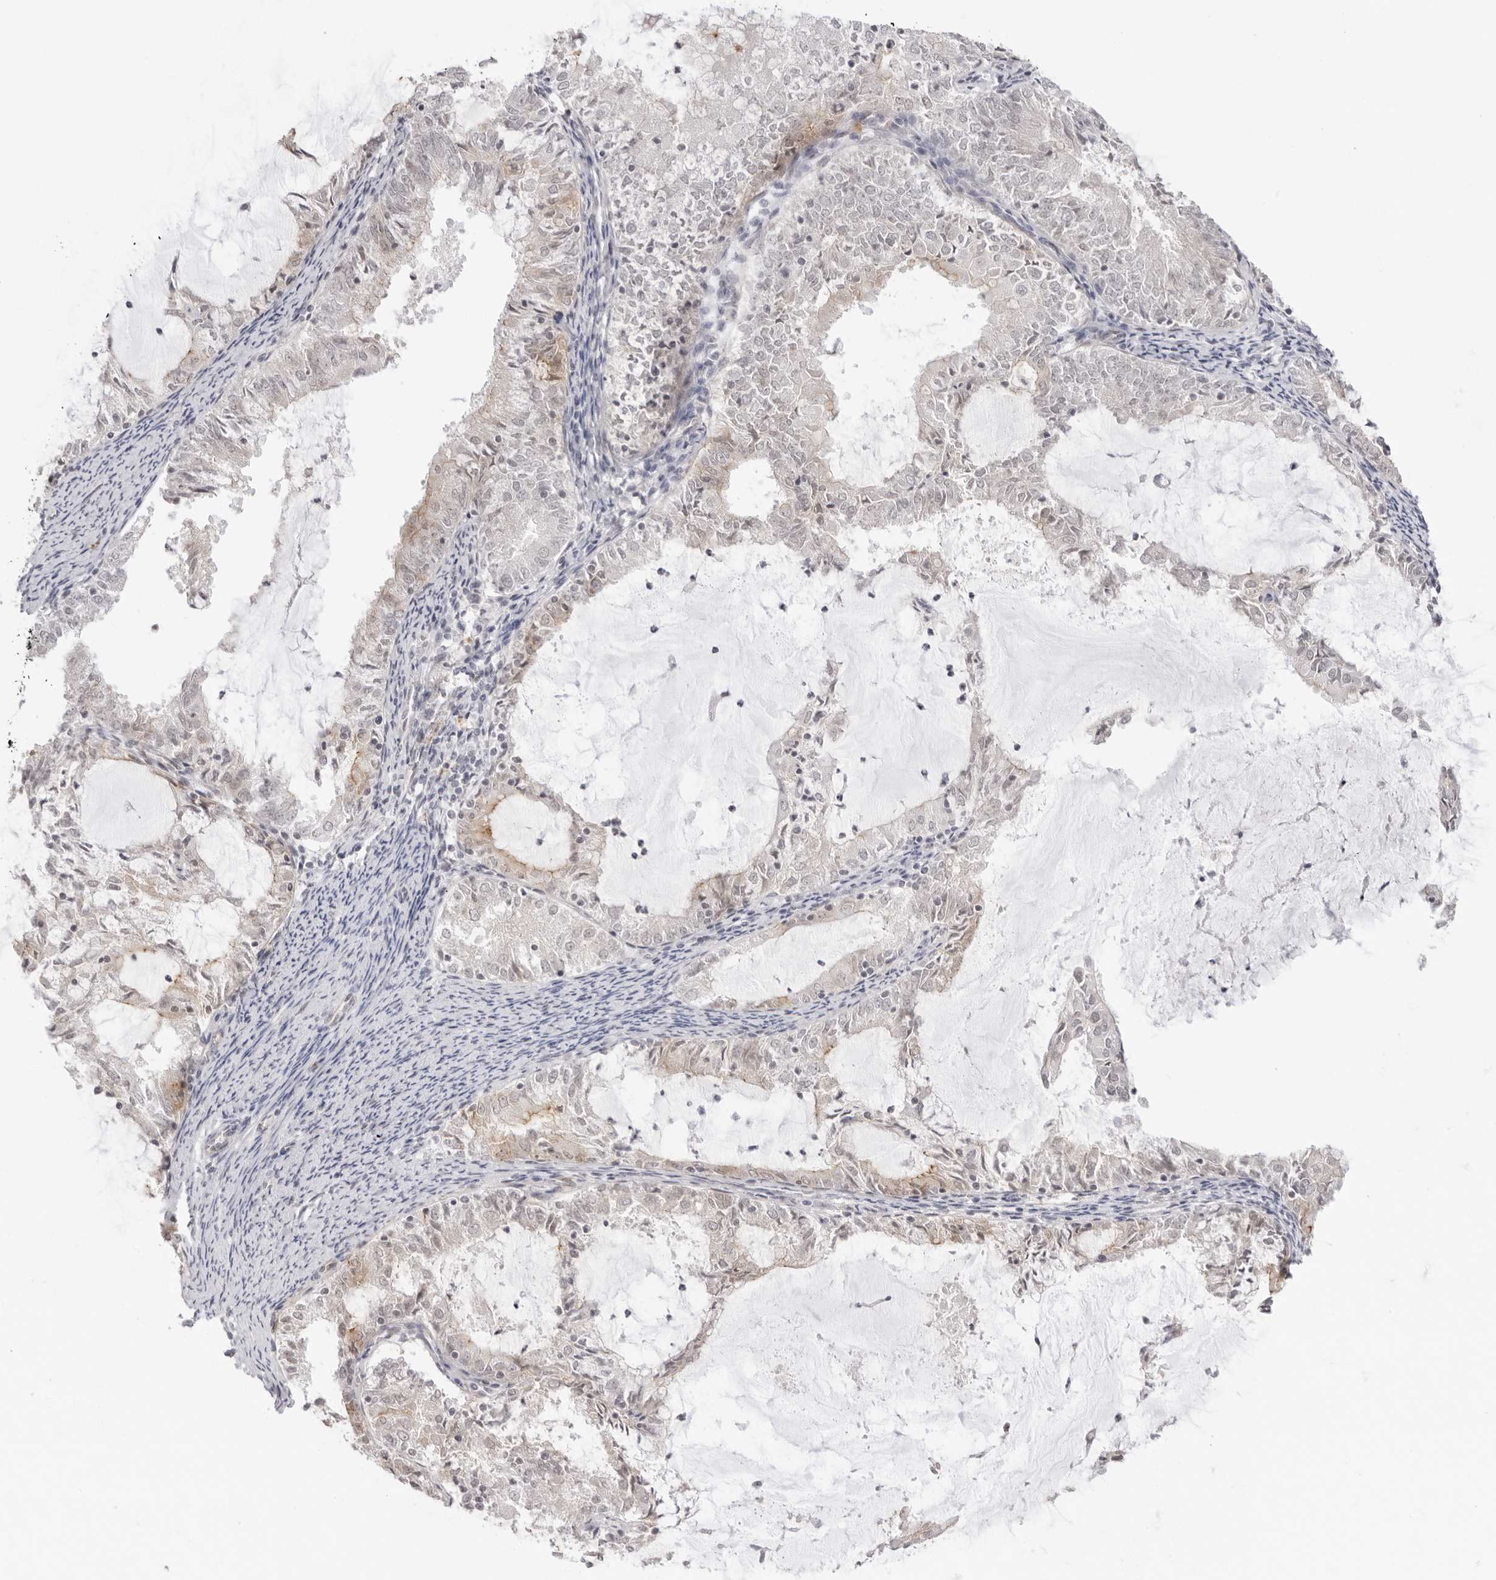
{"staining": {"intensity": "weak", "quantity": "<25%", "location": "cytoplasmic/membranous"}, "tissue": "endometrial cancer", "cell_type": "Tumor cells", "image_type": "cancer", "snomed": [{"axis": "morphology", "description": "Adenocarcinoma, NOS"}, {"axis": "topography", "description": "Endometrium"}], "caption": "A high-resolution photomicrograph shows immunohistochemistry (IHC) staining of endometrial cancer (adenocarcinoma), which displays no significant staining in tumor cells. (DAB (3,3'-diaminobenzidine) IHC with hematoxylin counter stain).", "gene": "TRAPPC3", "patient": {"sex": "female", "age": 57}}